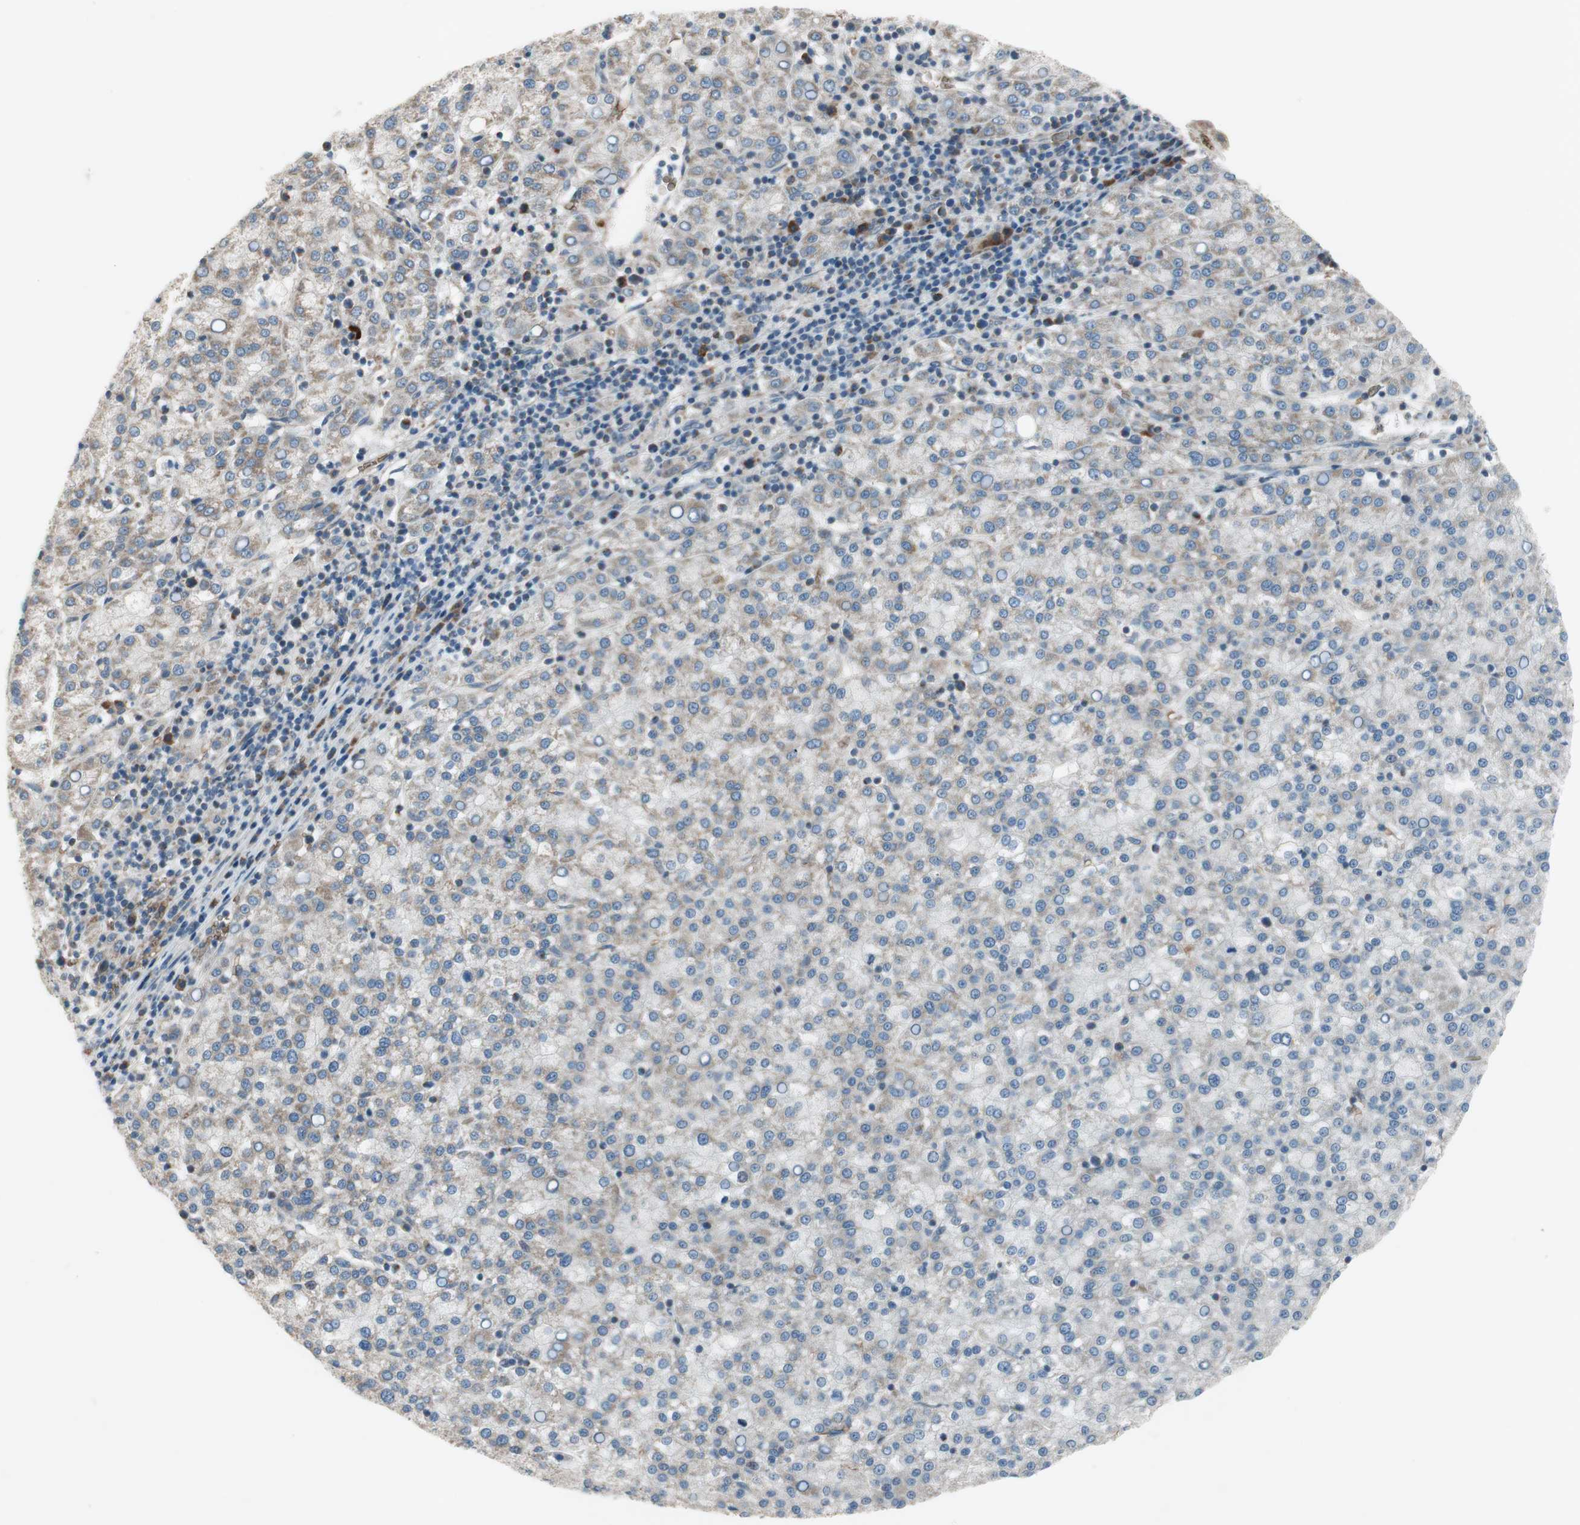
{"staining": {"intensity": "weak", "quantity": "25%-75%", "location": "cytoplasmic/membranous"}, "tissue": "liver cancer", "cell_type": "Tumor cells", "image_type": "cancer", "snomed": [{"axis": "morphology", "description": "Carcinoma, Hepatocellular, NOS"}, {"axis": "topography", "description": "Liver"}], "caption": "A micrograph of human liver cancer stained for a protein displays weak cytoplasmic/membranous brown staining in tumor cells. The staining was performed using DAB to visualize the protein expression in brown, while the nuclei were stained in blue with hematoxylin (Magnification: 20x).", "gene": "GYPC", "patient": {"sex": "female", "age": 58}}